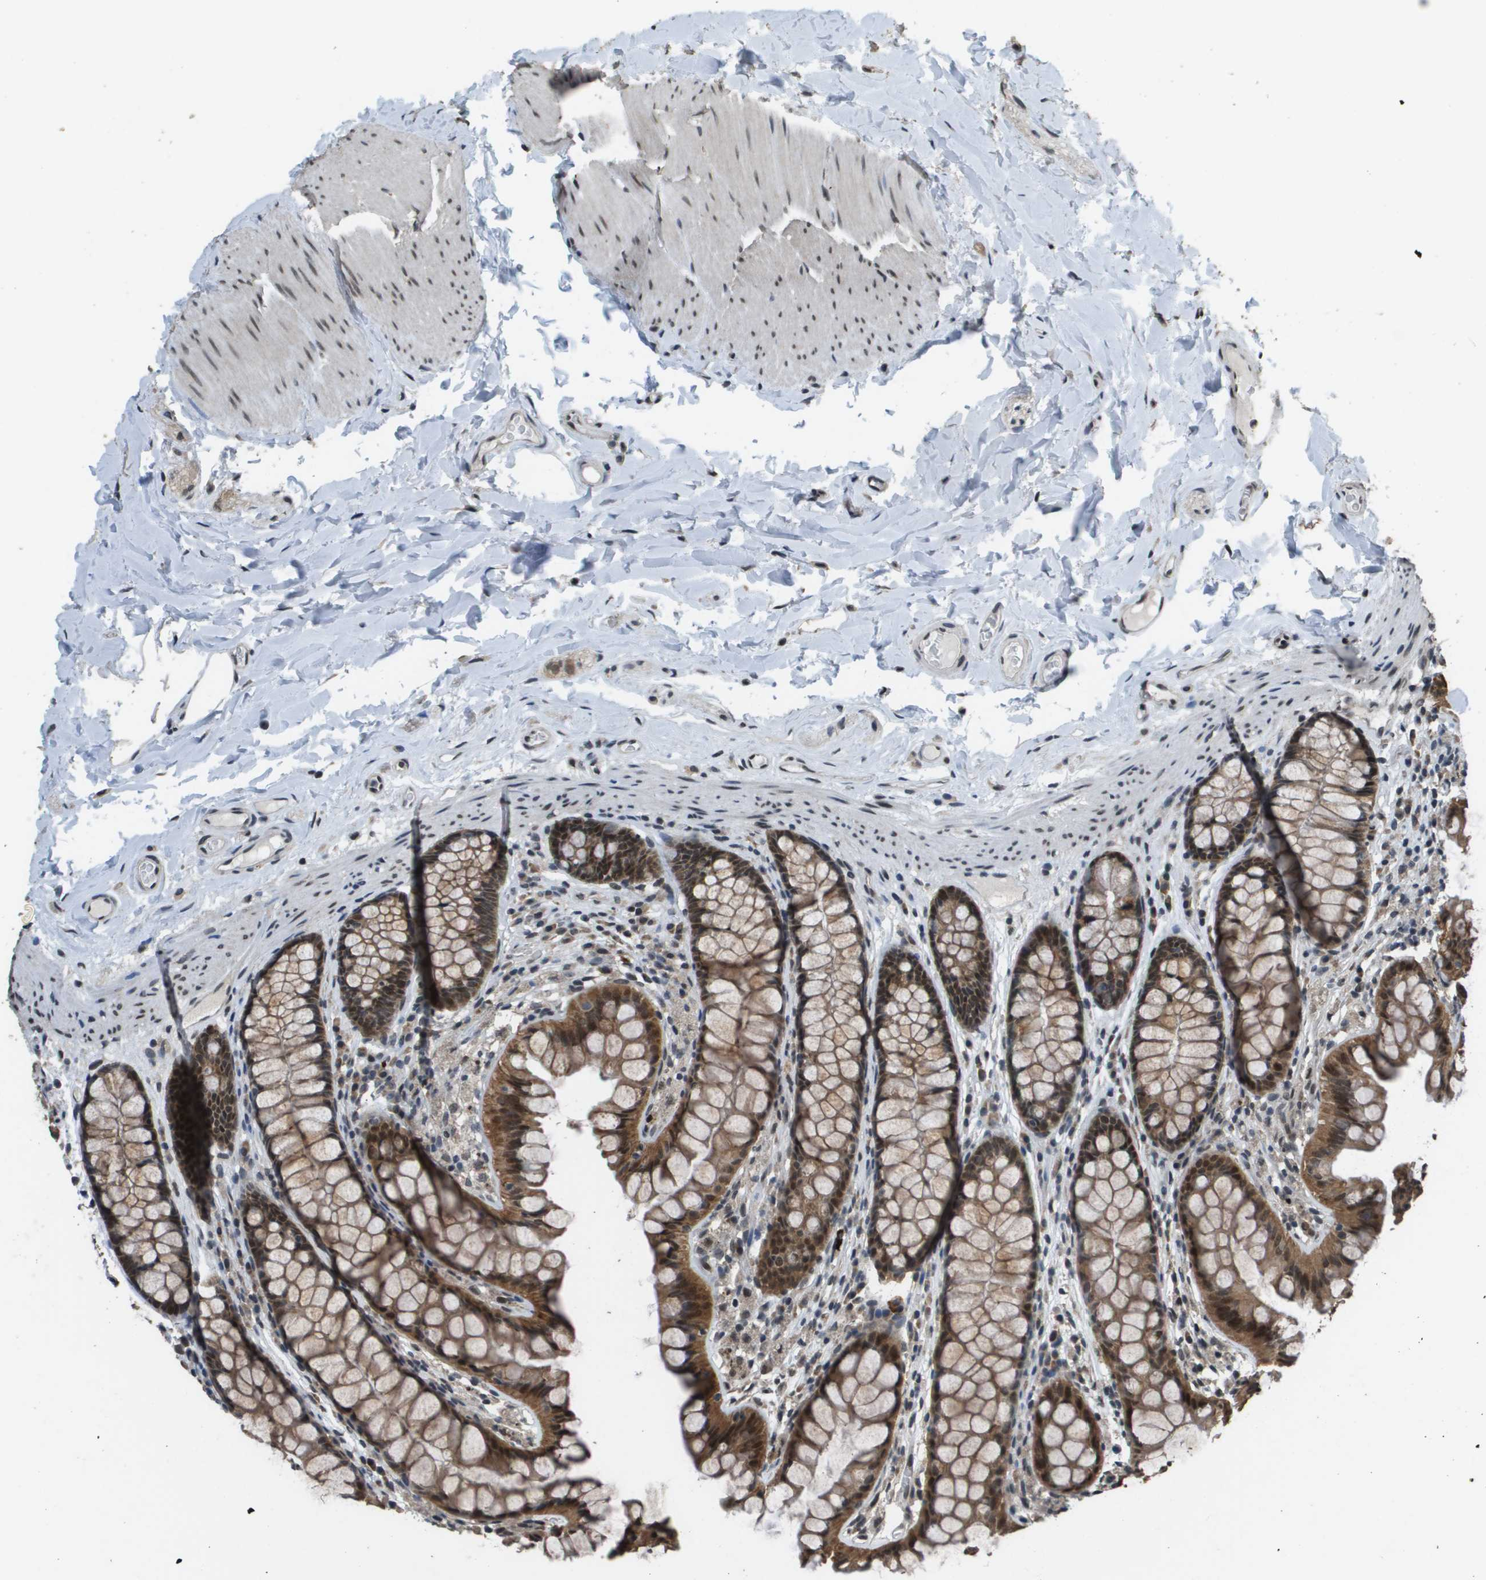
{"staining": {"intensity": "moderate", "quantity": ">75%", "location": "nuclear"}, "tissue": "colon", "cell_type": "Endothelial cells", "image_type": "normal", "snomed": [{"axis": "morphology", "description": "Normal tissue, NOS"}, {"axis": "topography", "description": "Colon"}], "caption": "Immunohistochemistry image of normal colon stained for a protein (brown), which reveals medium levels of moderate nuclear expression in approximately >75% of endothelial cells.", "gene": "FANCC", "patient": {"sex": "female", "age": 55}}